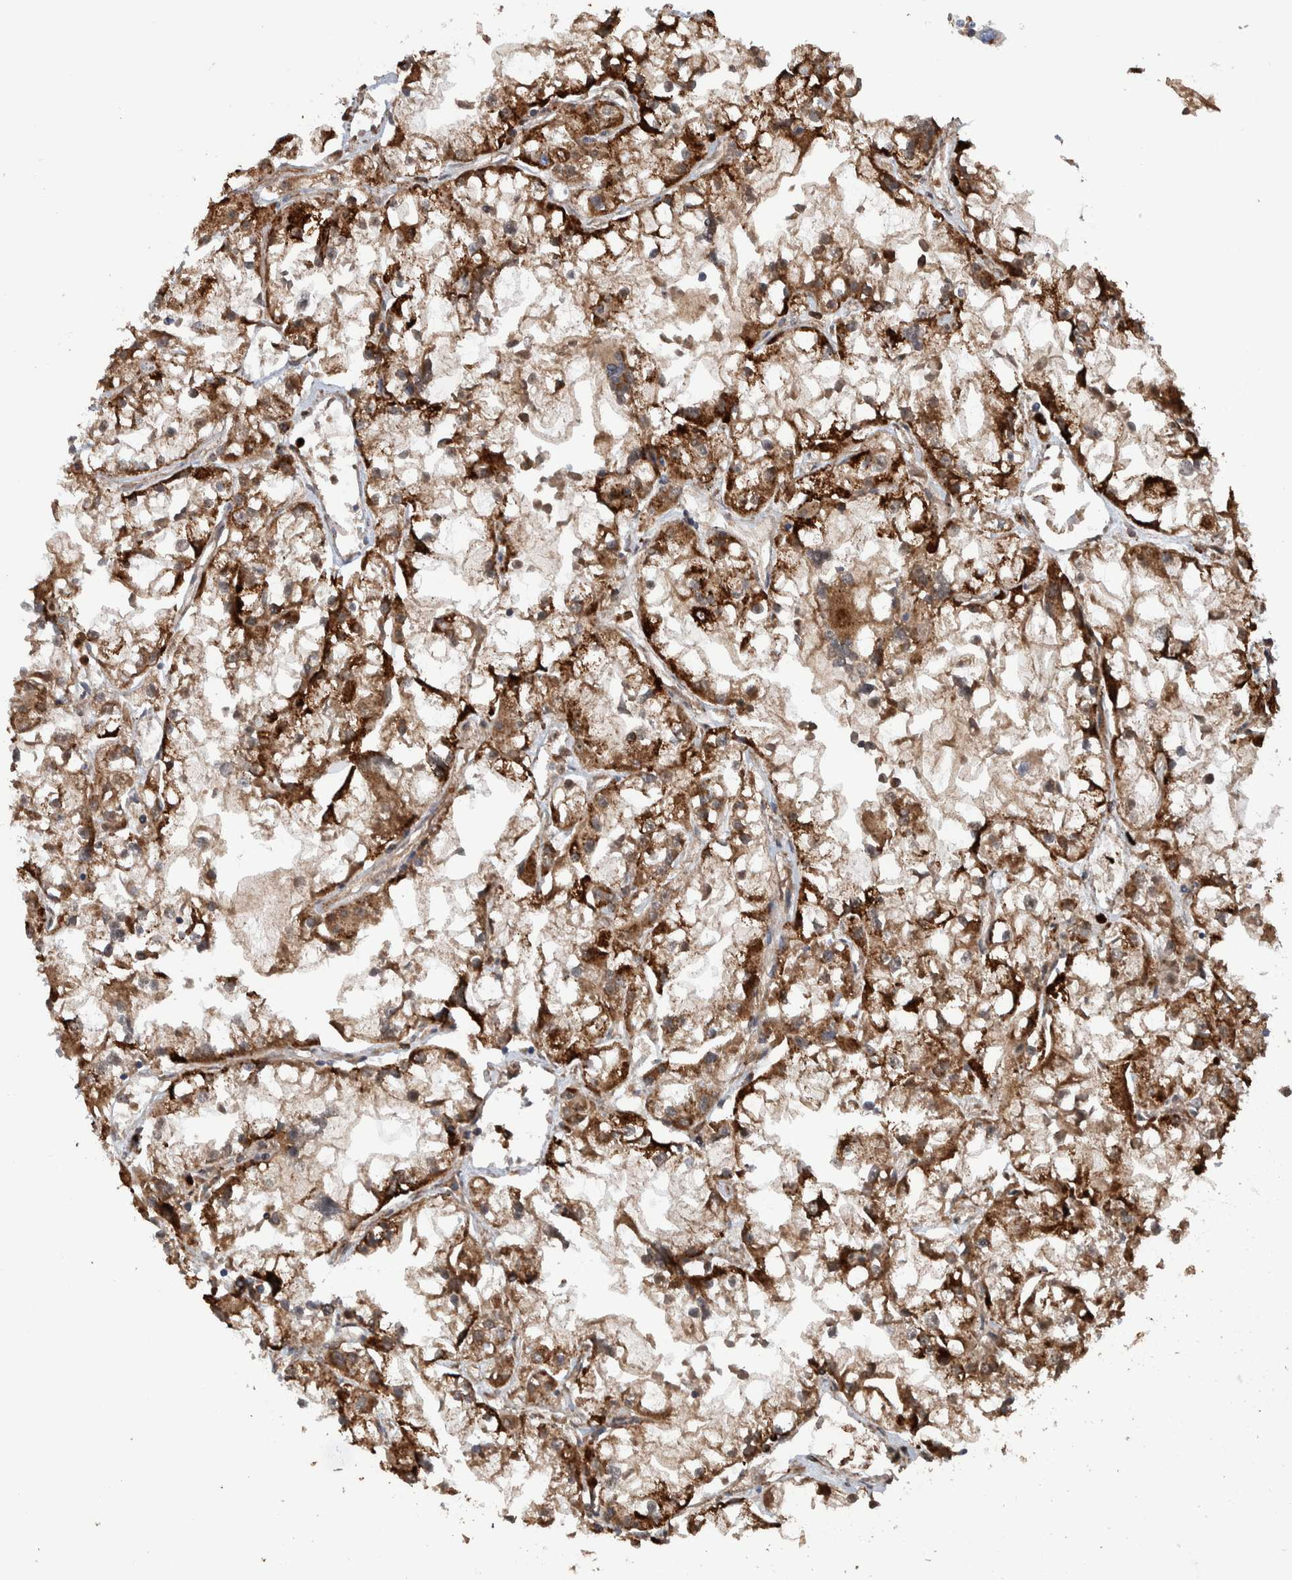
{"staining": {"intensity": "strong", "quantity": ">75%", "location": "cytoplasmic/membranous"}, "tissue": "renal cancer", "cell_type": "Tumor cells", "image_type": "cancer", "snomed": [{"axis": "morphology", "description": "Adenocarcinoma, NOS"}, {"axis": "topography", "description": "Kidney"}], "caption": "A brown stain highlights strong cytoplasmic/membranous positivity of a protein in human renal cancer tumor cells. (DAB (3,3'-diaminobenzidine) IHC, brown staining for protein, blue staining for nuclei).", "gene": "DECR1", "patient": {"sex": "female", "age": 52}}